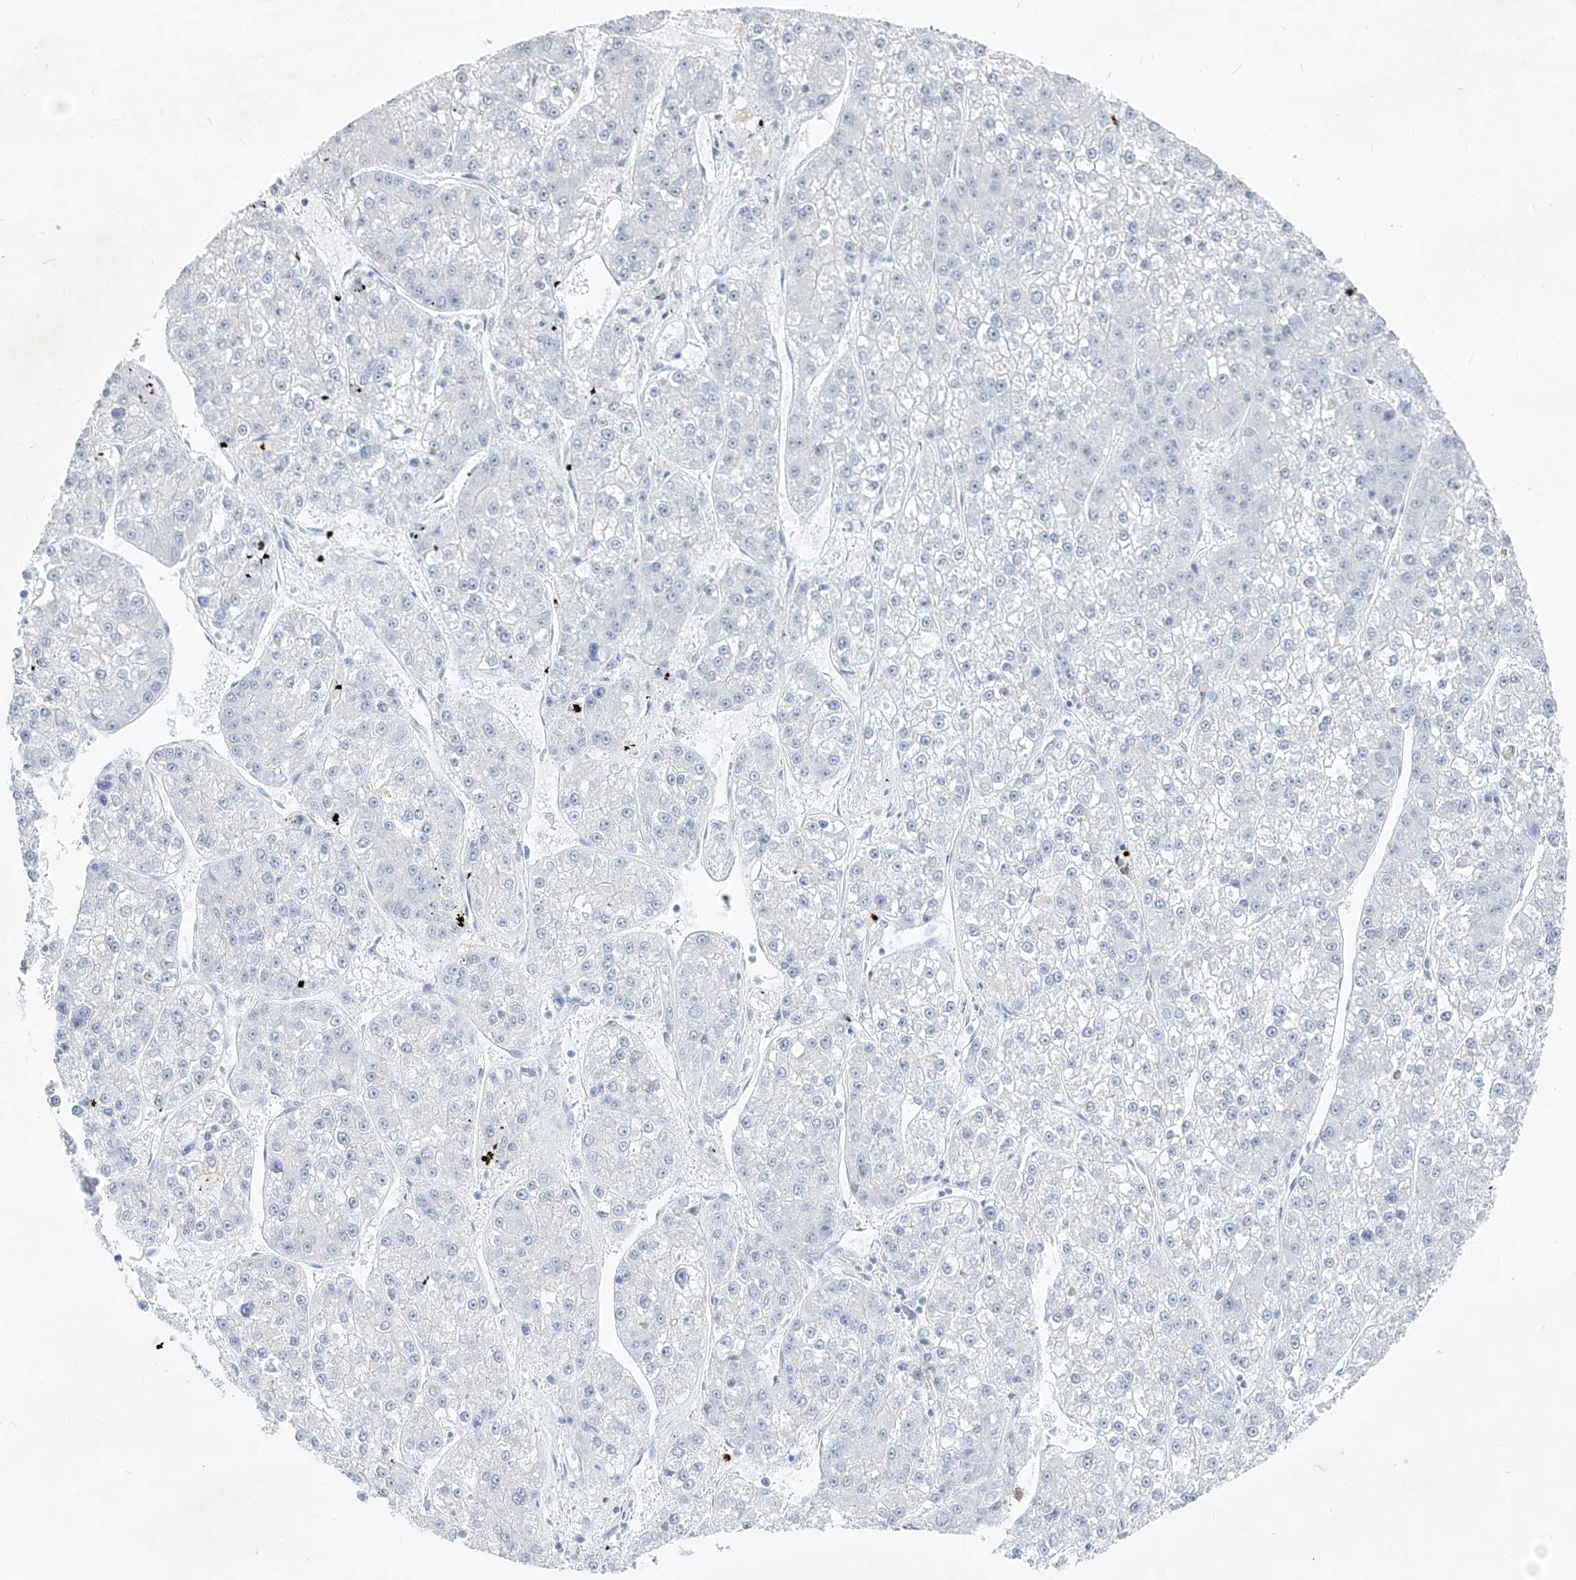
{"staining": {"intensity": "negative", "quantity": "none", "location": "none"}, "tissue": "liver cancer", "cell_type": "Tumor cells", "image_type": "cancer", "snomed": [{"axis": "morphology", "description": "Carcinoma, Hepatocellular, NOS"}, {"axis": "topography", "description": "Liver"}], "caption": "An IHC photomicrograph of liver hepatocellular carcinoma is shown. There is no staining in tumor cells of liver hepatocellular carcinoma.", "gene": "FRS3", "patient": {"sex": "female", "age": 73}}